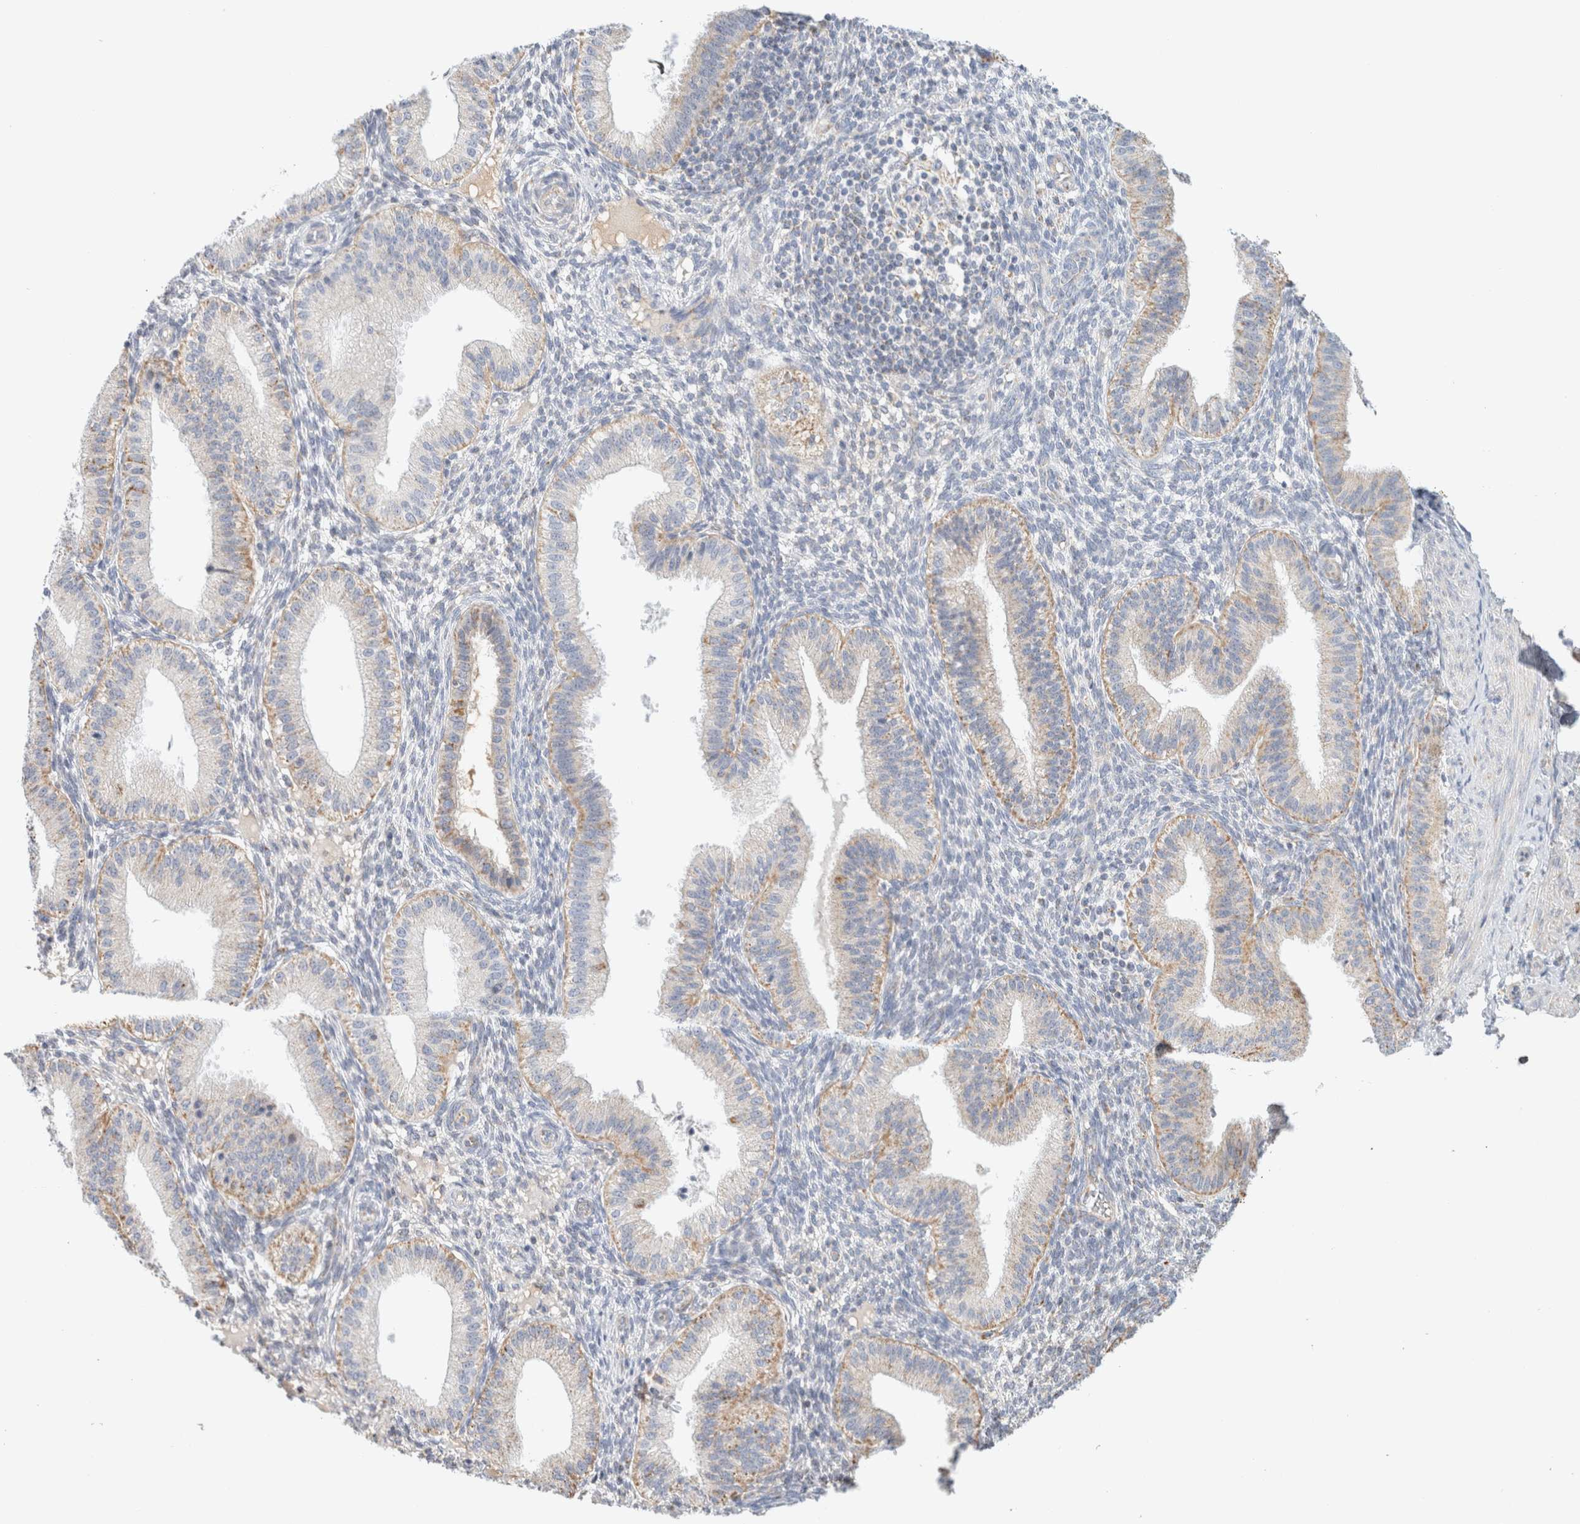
{"staining": {"intensity": "negative", "quantity": "none", "location": "none"}, "tissue": "endometrium", "cell_type": "Cells in endometrial stroma", "image_type": "normal", "snomed": [{"axis": "morphology", "description": "Normal tissue, NOS"}, {"axis": "topography", "description": "Endometrium"}], "caption": "IHC photomicrograph of benign endometrium: human endometrium stained with DAB exhibits no significant protein staining in cells in endometrial stroma.", "gene": "HDHD3", "patient": {"sex": "female", "age": 39}}